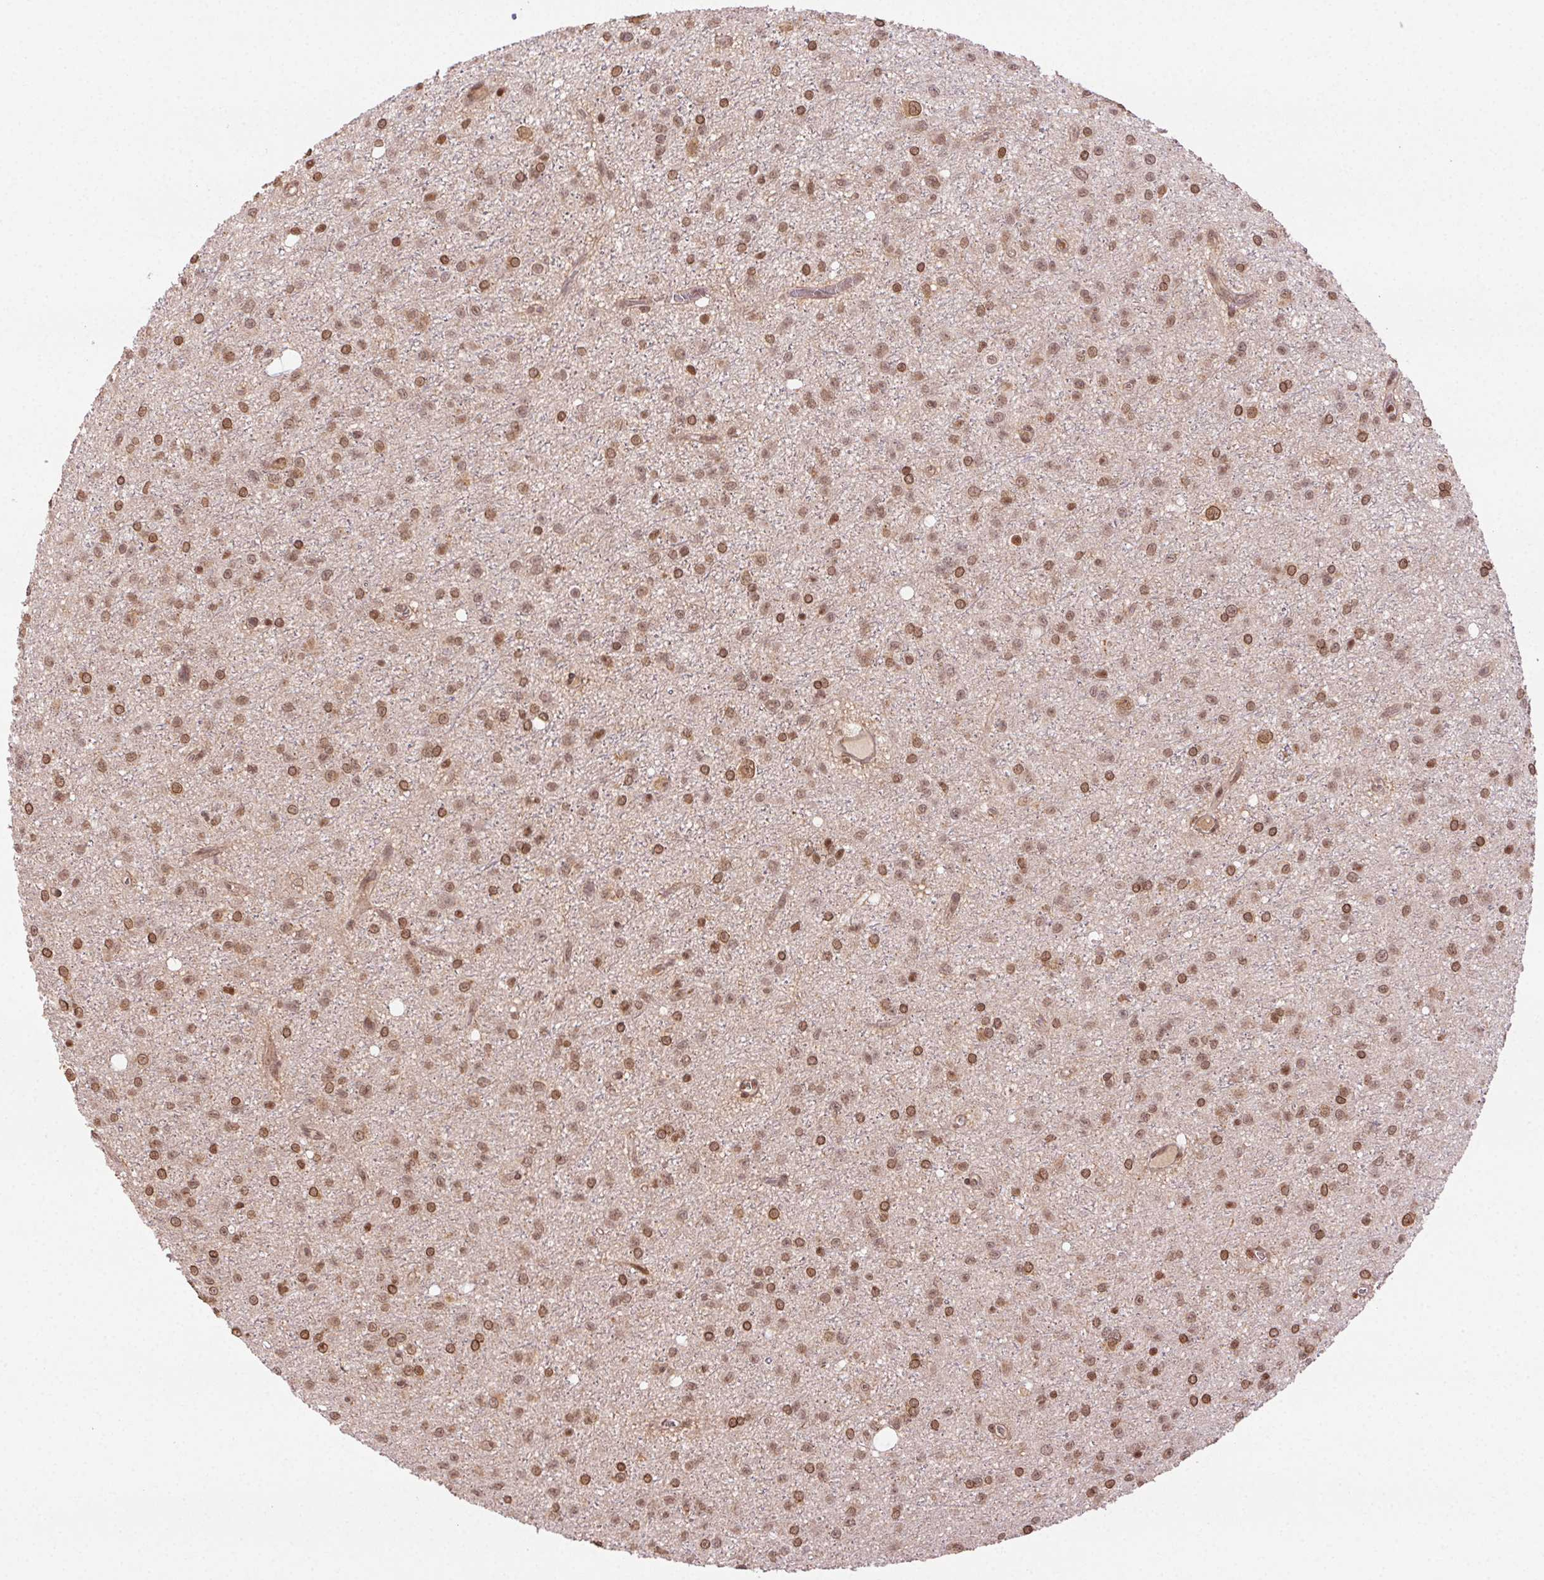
{"staining": {"intensity": "moderate", "quantity": ">75%", "location": "nuclear"}, "tissue": "glioma", "cell_type": "Tumor cells", "image_type": "cancer", "snomed": [{"axis": "morphology", "description": "Glioma, malignant, Low grade"}, {"axis": "topography", "description": "Brain"}], "caption": "Glioma tissue demonstrates moderate nuclear expression in approximately >75% of tumor cells", "gene": "TREML4", "patient": {"sex": "male", "age": 27}}